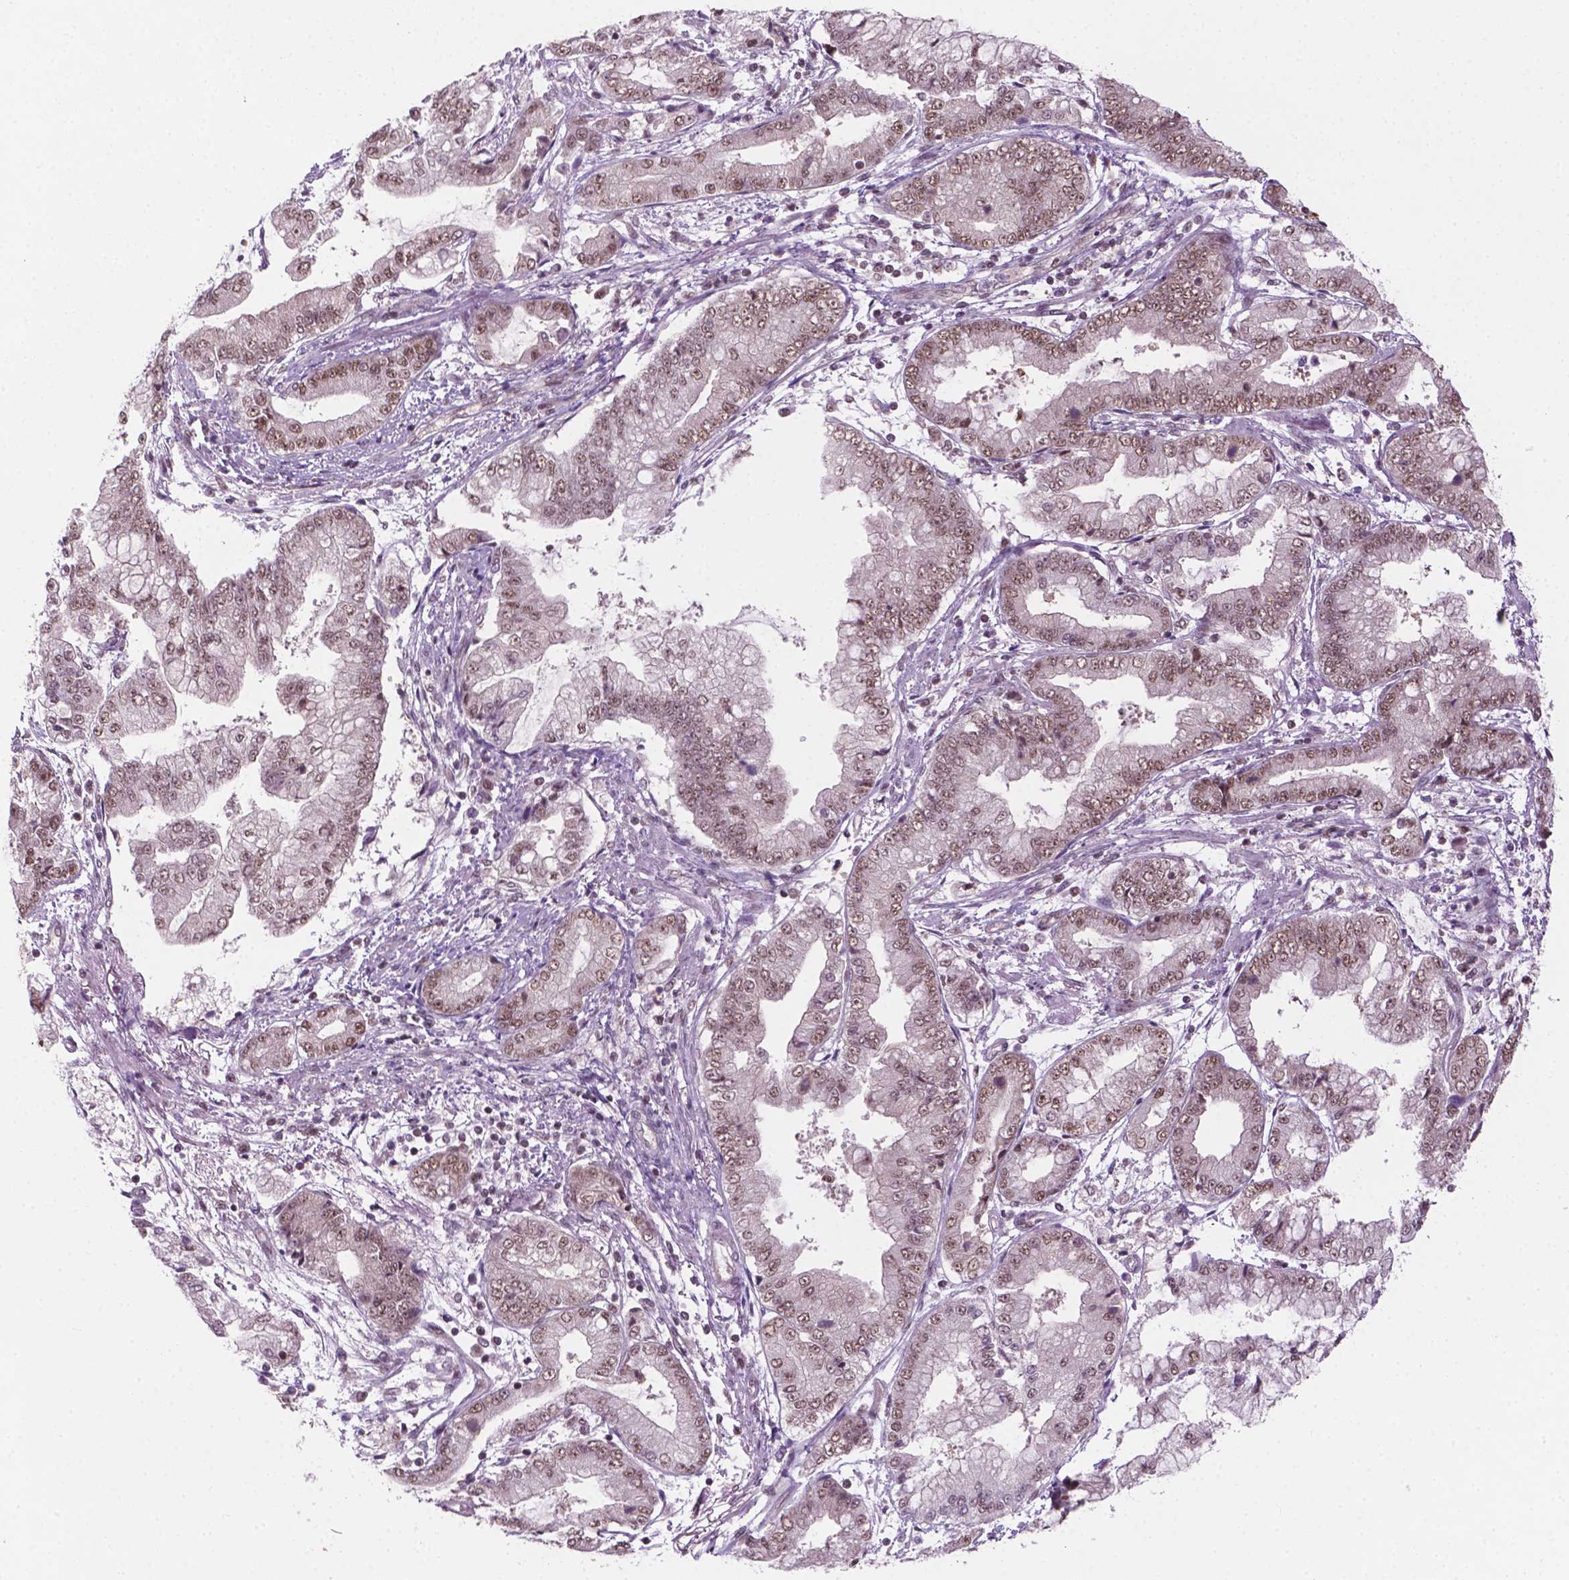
{"staining": {"intensity": "moderate", "quantity": ">75%", "location": "nuclear"}, "tissue": "stomach cancer", "cell_type": "Tumor cells", "image_type": "cancer", "snomed": [{"axis": "morphology", "description": "Adenocarcinoma, NOS"}, {"axis": "topography", "description": "Stomach, upper"}], "caption": "A brown stain shows moderate nuclear positivity of a protein in human stomach cancer (adenocarcinoma) tumor cells.", "gene": "PHAX", "patient": {"sex": "female", "age": 74}}